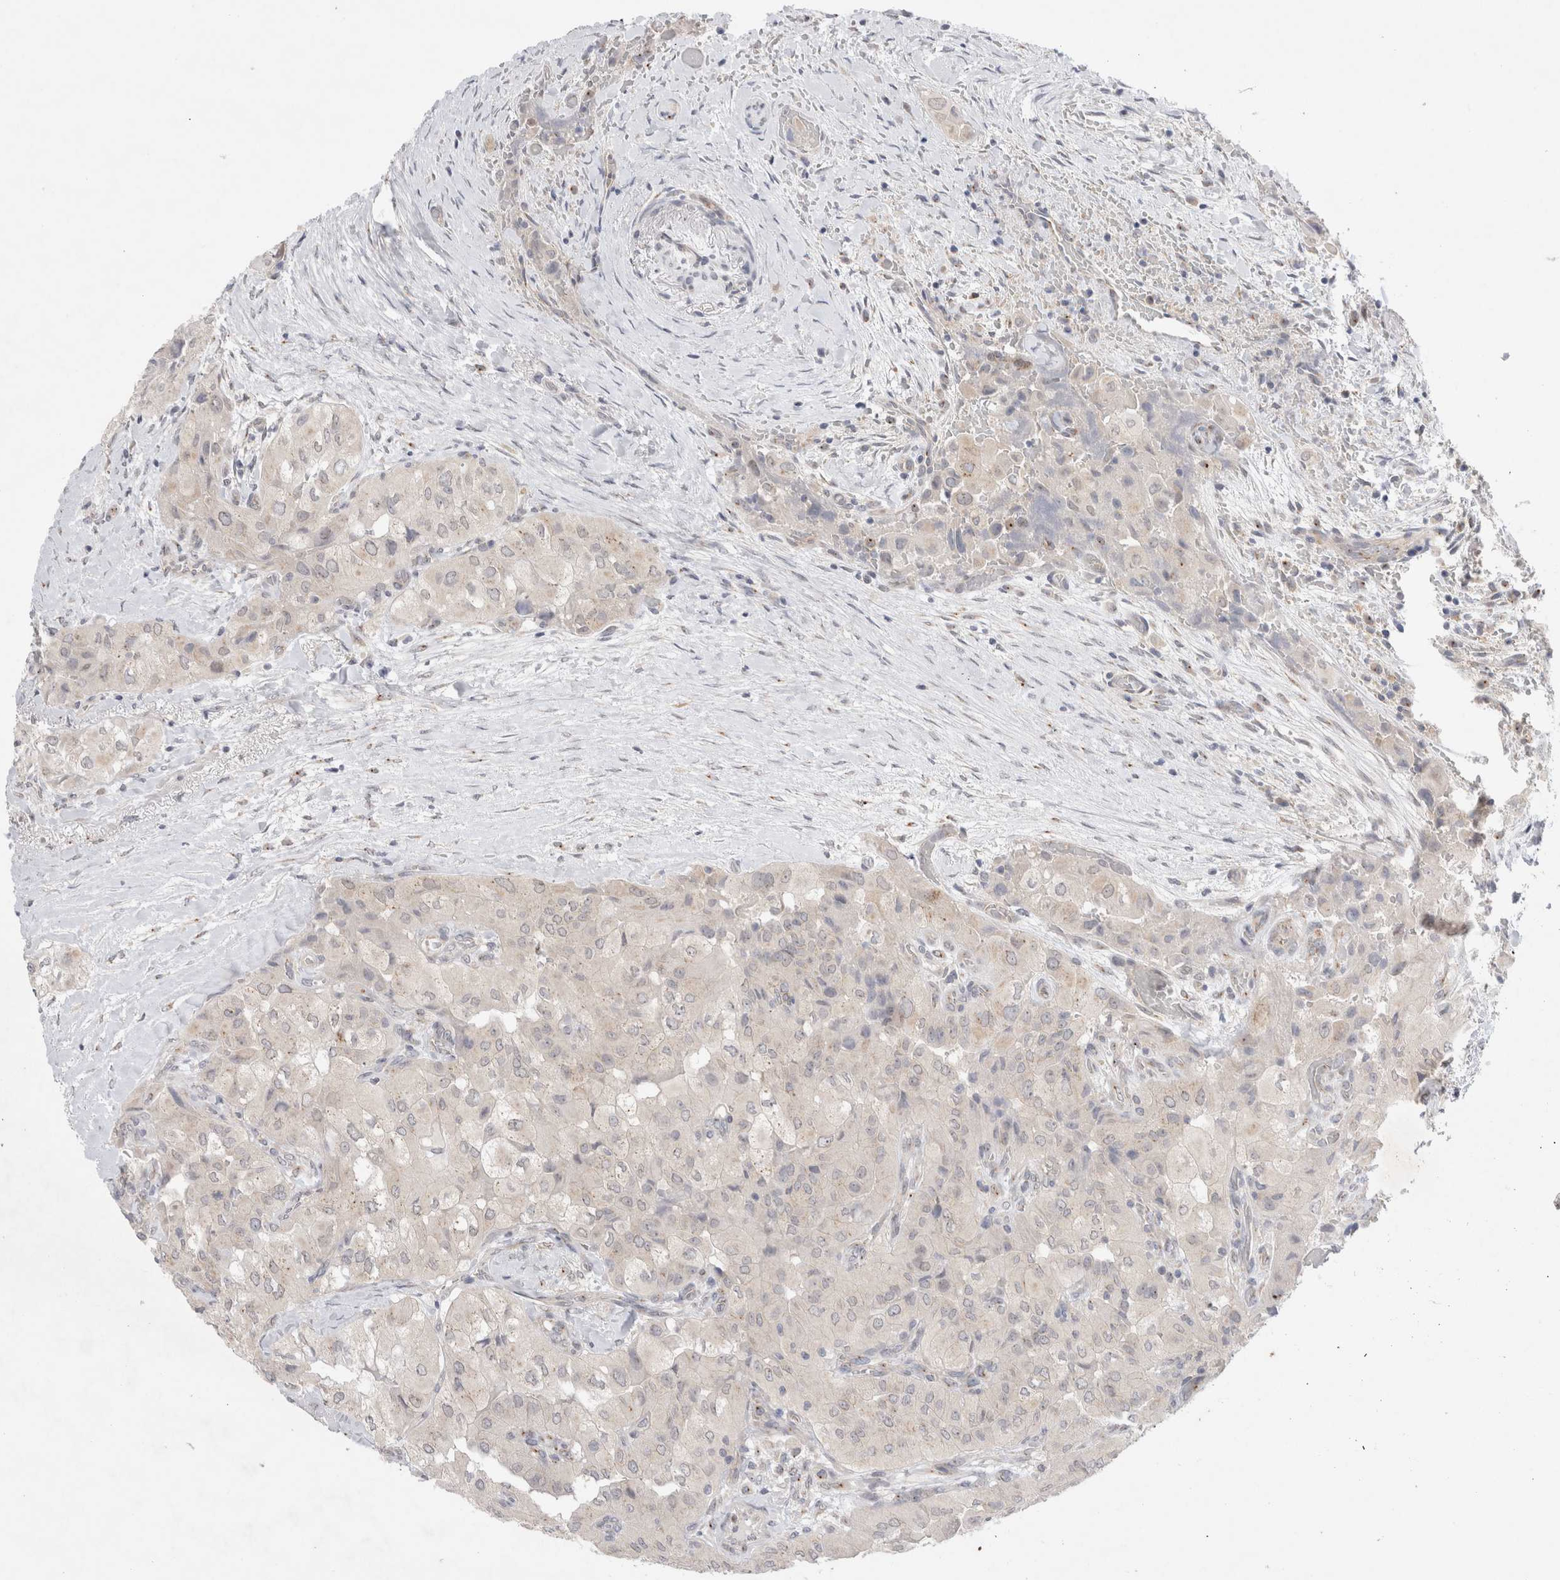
{"staining": {"intensity": "negative", "quantity": "none", "location": "none"}, "tissue": "thyroid cancer", "cell_type": "Tumor cells", "image_type": "cancer", "snomed": [{"axis": "morphology", "description": "Papillary adenocarcinoma, NOS"}, {"axis": "topography", "description": "Thyroid gland"}], "caption": "Immunohistochemistry micrograph of neoplastic tissue: human thyroid cancer (papillary adenocarcinoma) stained with DAB reveals no significant protein expression in tumor cells.", "gene": "BICD2", "patient": {"sex": "female", "age": 59}}